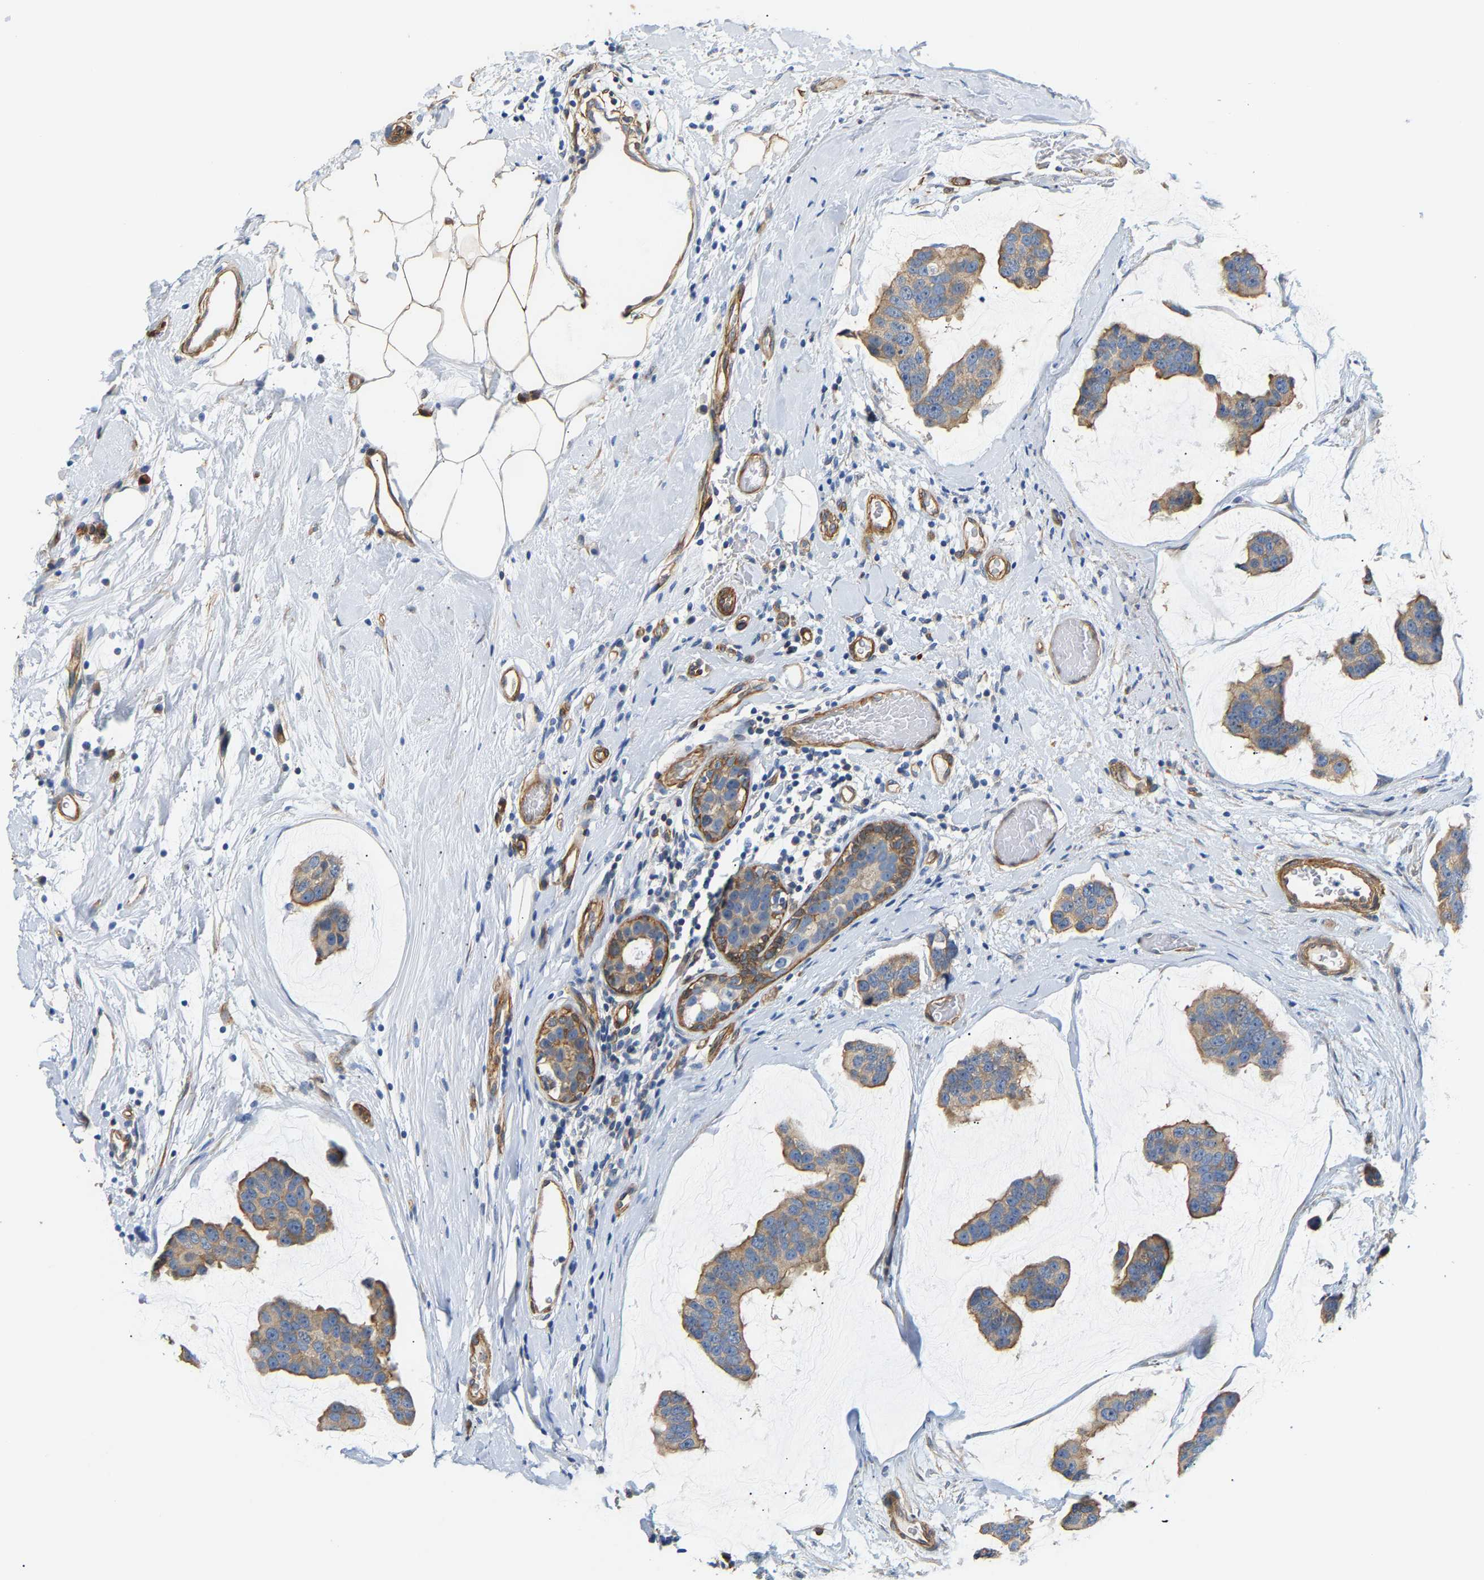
{"staining": {"intensity": "weak", "quantity": ">75%", "location": "cytoplasmic/membranous"}, "tissue": "breast cancer", "cell_type": "Tumor cells", "image_type": "cancer", "snomed": [{"axis": "morphology", "description": "Normal tissue, NOS"}, {"axis": "morphology", "description": "Duct carcinoma"}, {"axis": "topography", "description": "Breast"}], "caption": "A brown stain labels weak cytoplasmic/membranous staining of a protein in human breast intraductal carcinoma tumor cells.", "gene": "PAWR", "patient": {"sex": "female", "age": 50}}